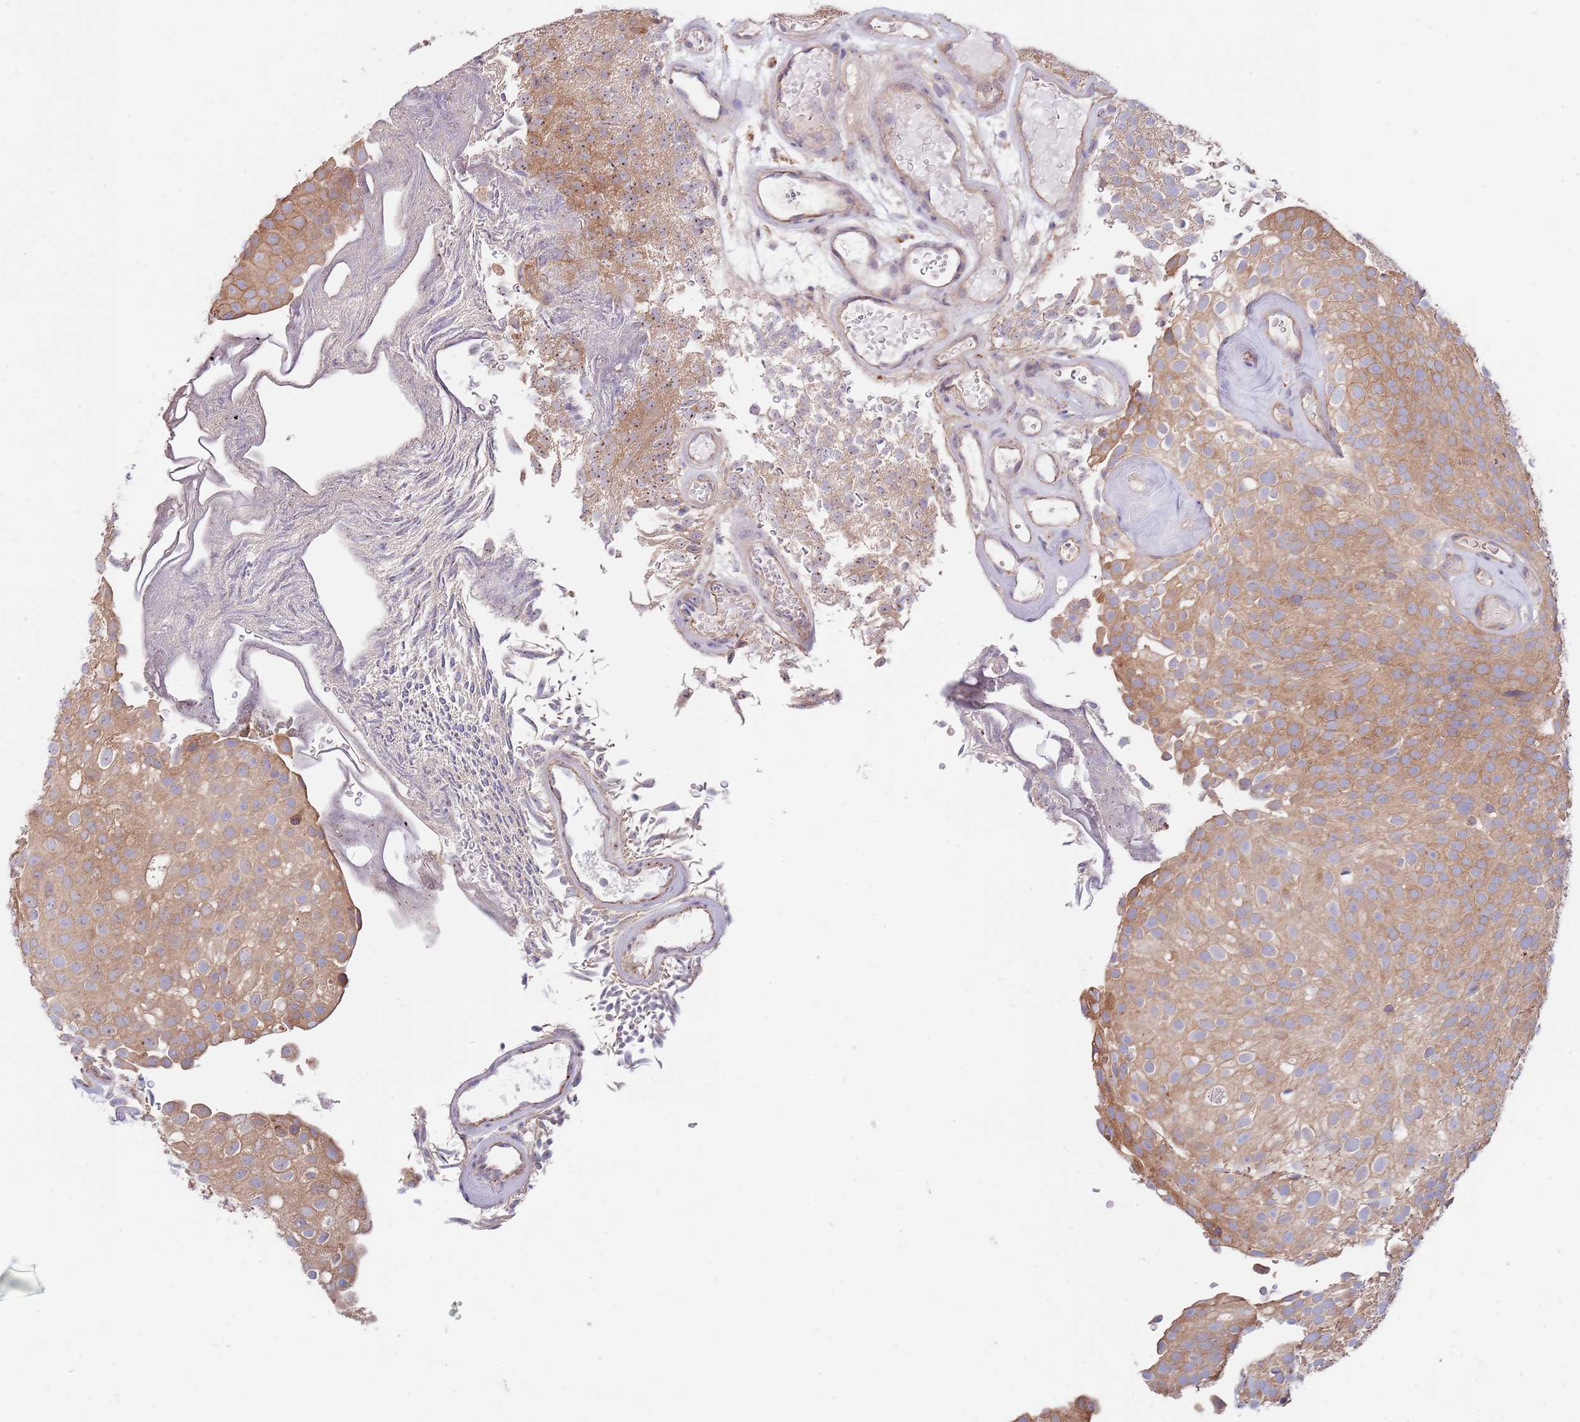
{"staining": {"intensity": "moderate", "quantity": ">75%", "location": "cytoplasmic/membranous"}, "tissue": "urothelial cancer", "cell_type": "Tumor cells", "image_type": "cancer", "snomed": [{"axis": "morphology", "description": "Urothelial carcinoma, Low grade"}, {"axis": "topography", "description": "Urinary bladder"}], "caption": "Protein analysis of low-grade urothelial carcinoma tissue displays moderate cytoplasmic/membranous staining in about >75% of tumor cells. (DAB = brown stain, brightfield microscopy at high magnification).", "gene": "EIF3F", "patient": {"sex": "male", "age": 78}}